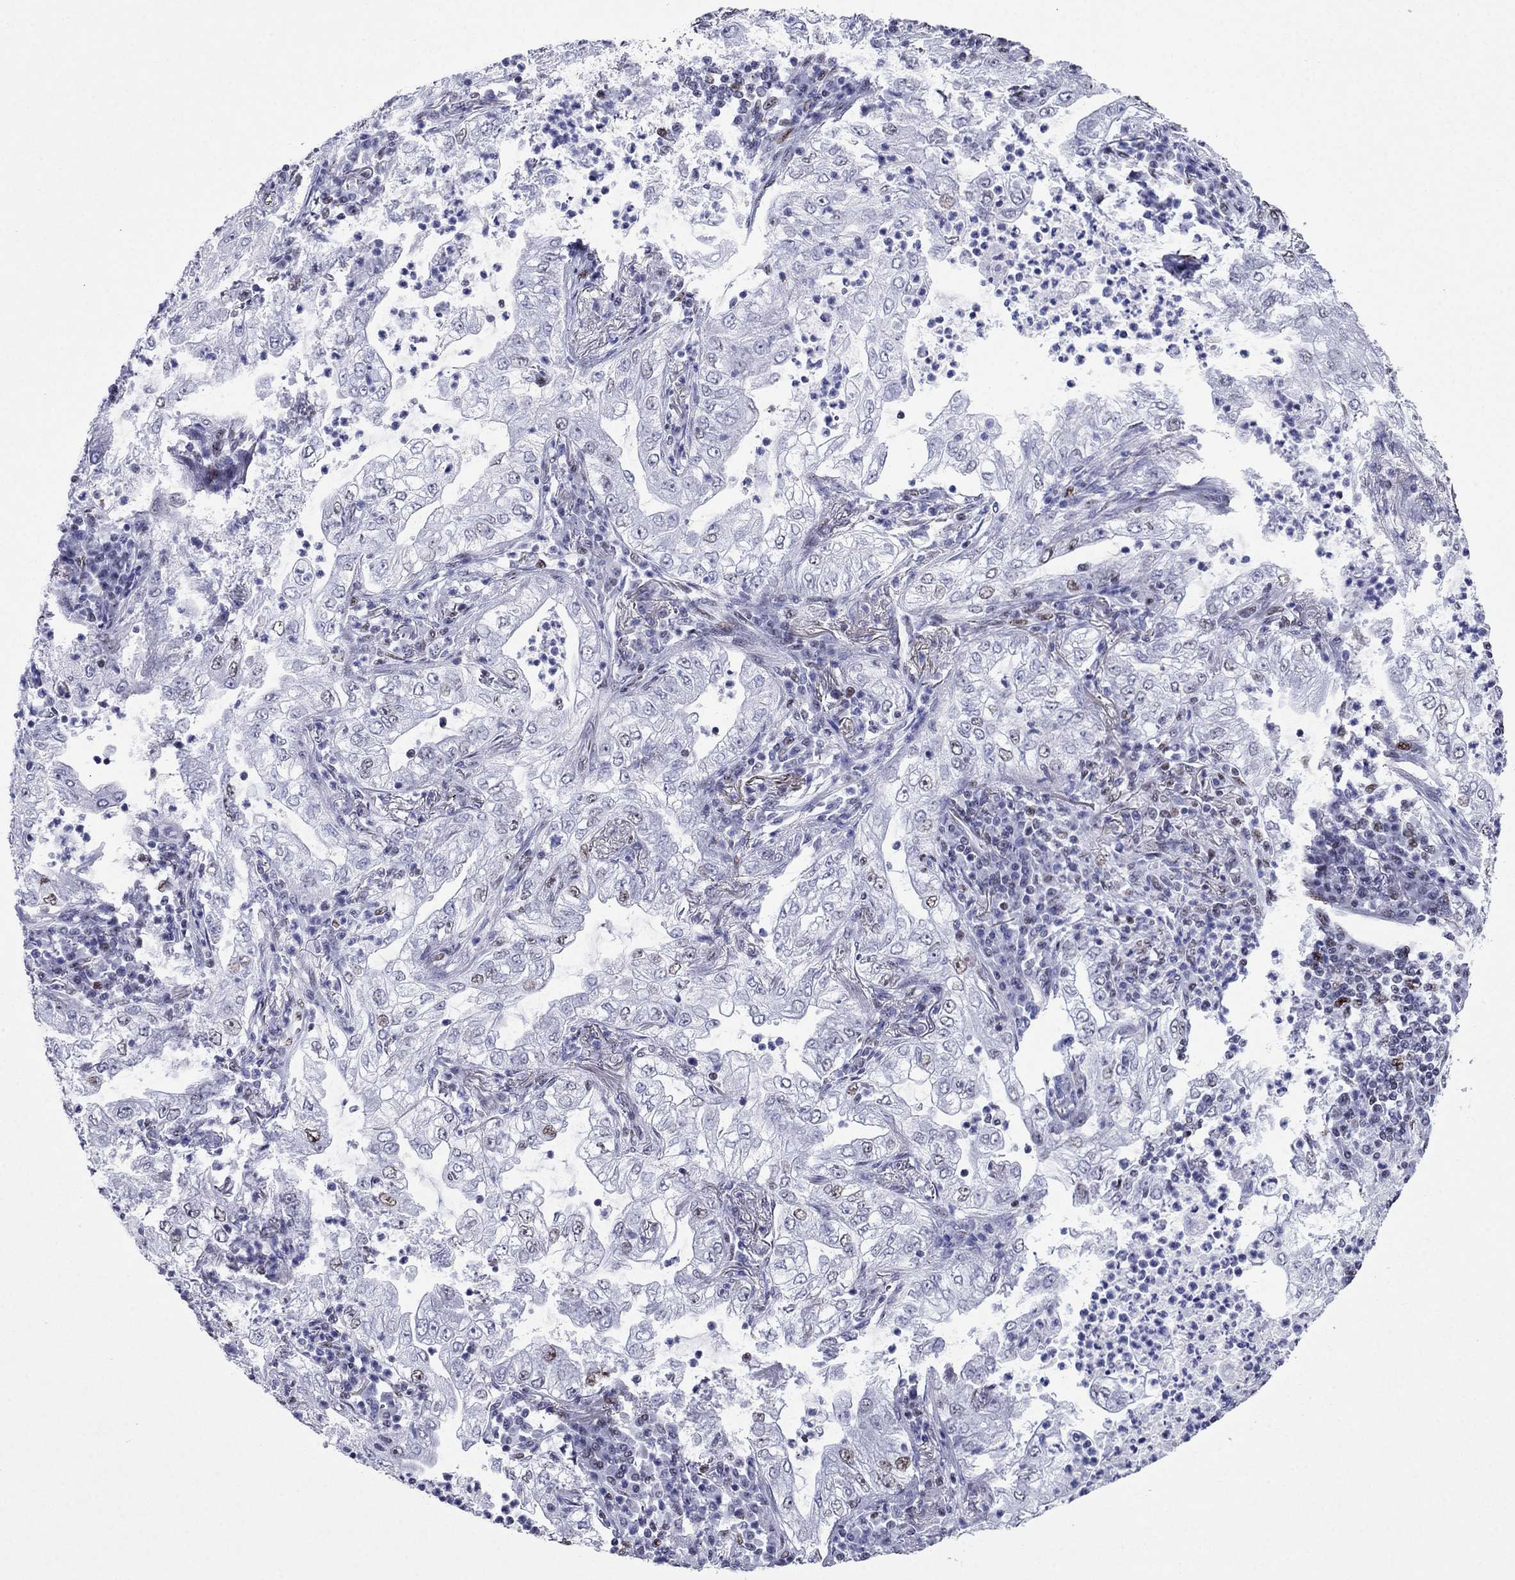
{"staining": {"intensity": "moderate", "quantity": "<25%", "location": "nuclear"}, "tissue": "lung cancer", "cell_type": "Tumor cells", "image_type": "cancer", "snomed": [{"axis": "morphology", "description": "Adenocarcinoma, NOS"}, {"axis": "topography", "description": "Lung"}], "caption": "This is an image of immunohistochemistry (IHC) staining of lung cancer, which shows moderate expression in the nuclear of tumor cells.", "gene": "PPM1G", "patient": {"sex": "female", "age": 73}}